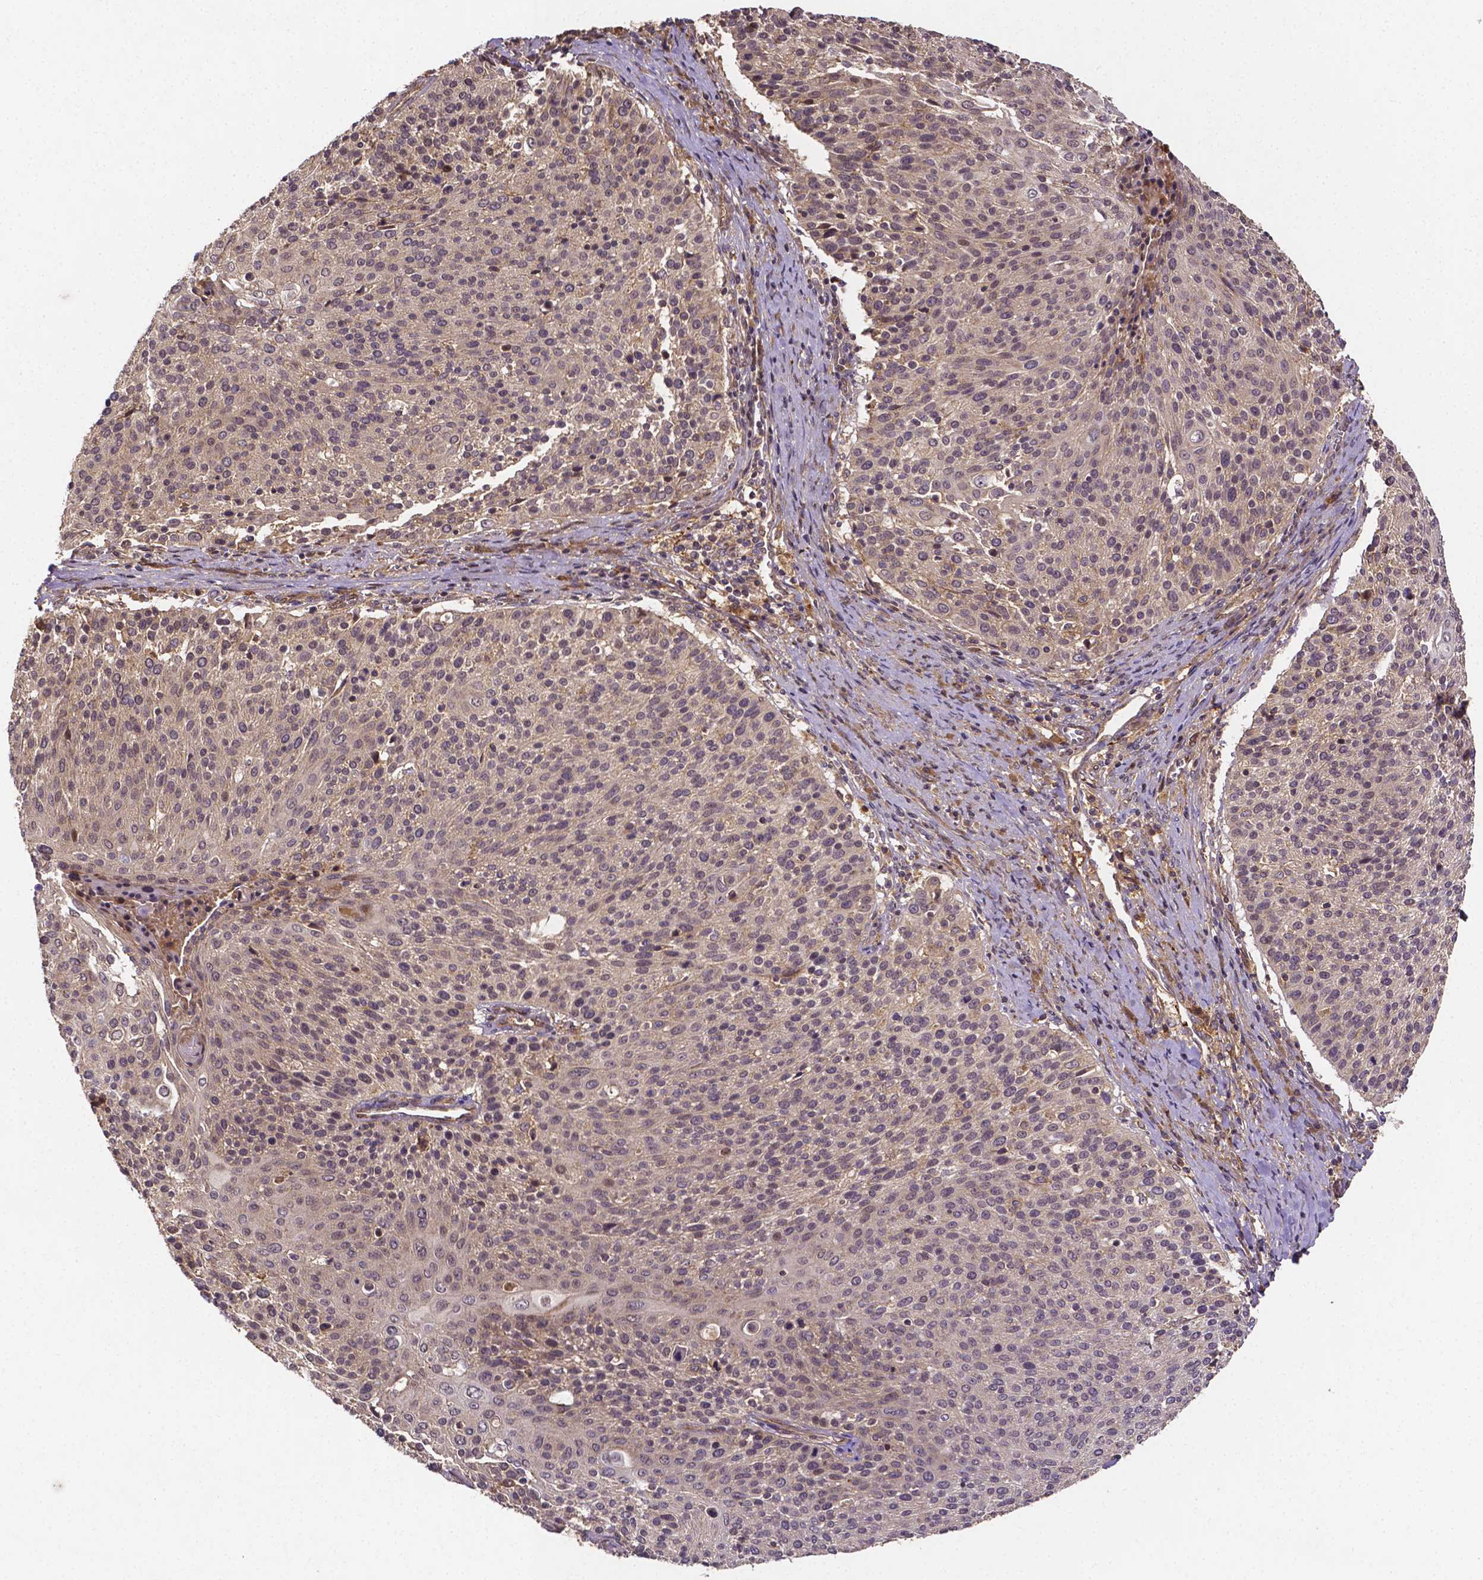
{"staining": {"intensity": "weak", "quantity": "25%-75%", "location": "cytoplasmic/membranous"}, "tissue": "cervical cancer", "cell_type": "Tumor cells", "image_type": "cancer", "snomed": [{"axis": "morphology", "description": "Squamous cell carcinoma, NOS"}, {"axis": "topography", "description": "Cervix"}], "caption": "Cervical cancer stained with DAB immunohistochemistry demonstrates low levels of weak cytoplasmic/membranous expression in approximately 25%-75% of tumor cells. (brown staining indicates protein expression, while blue staining denotes nuclei).", "gene": "RNF123", "patient": {"sex": "female", "age": 31}}